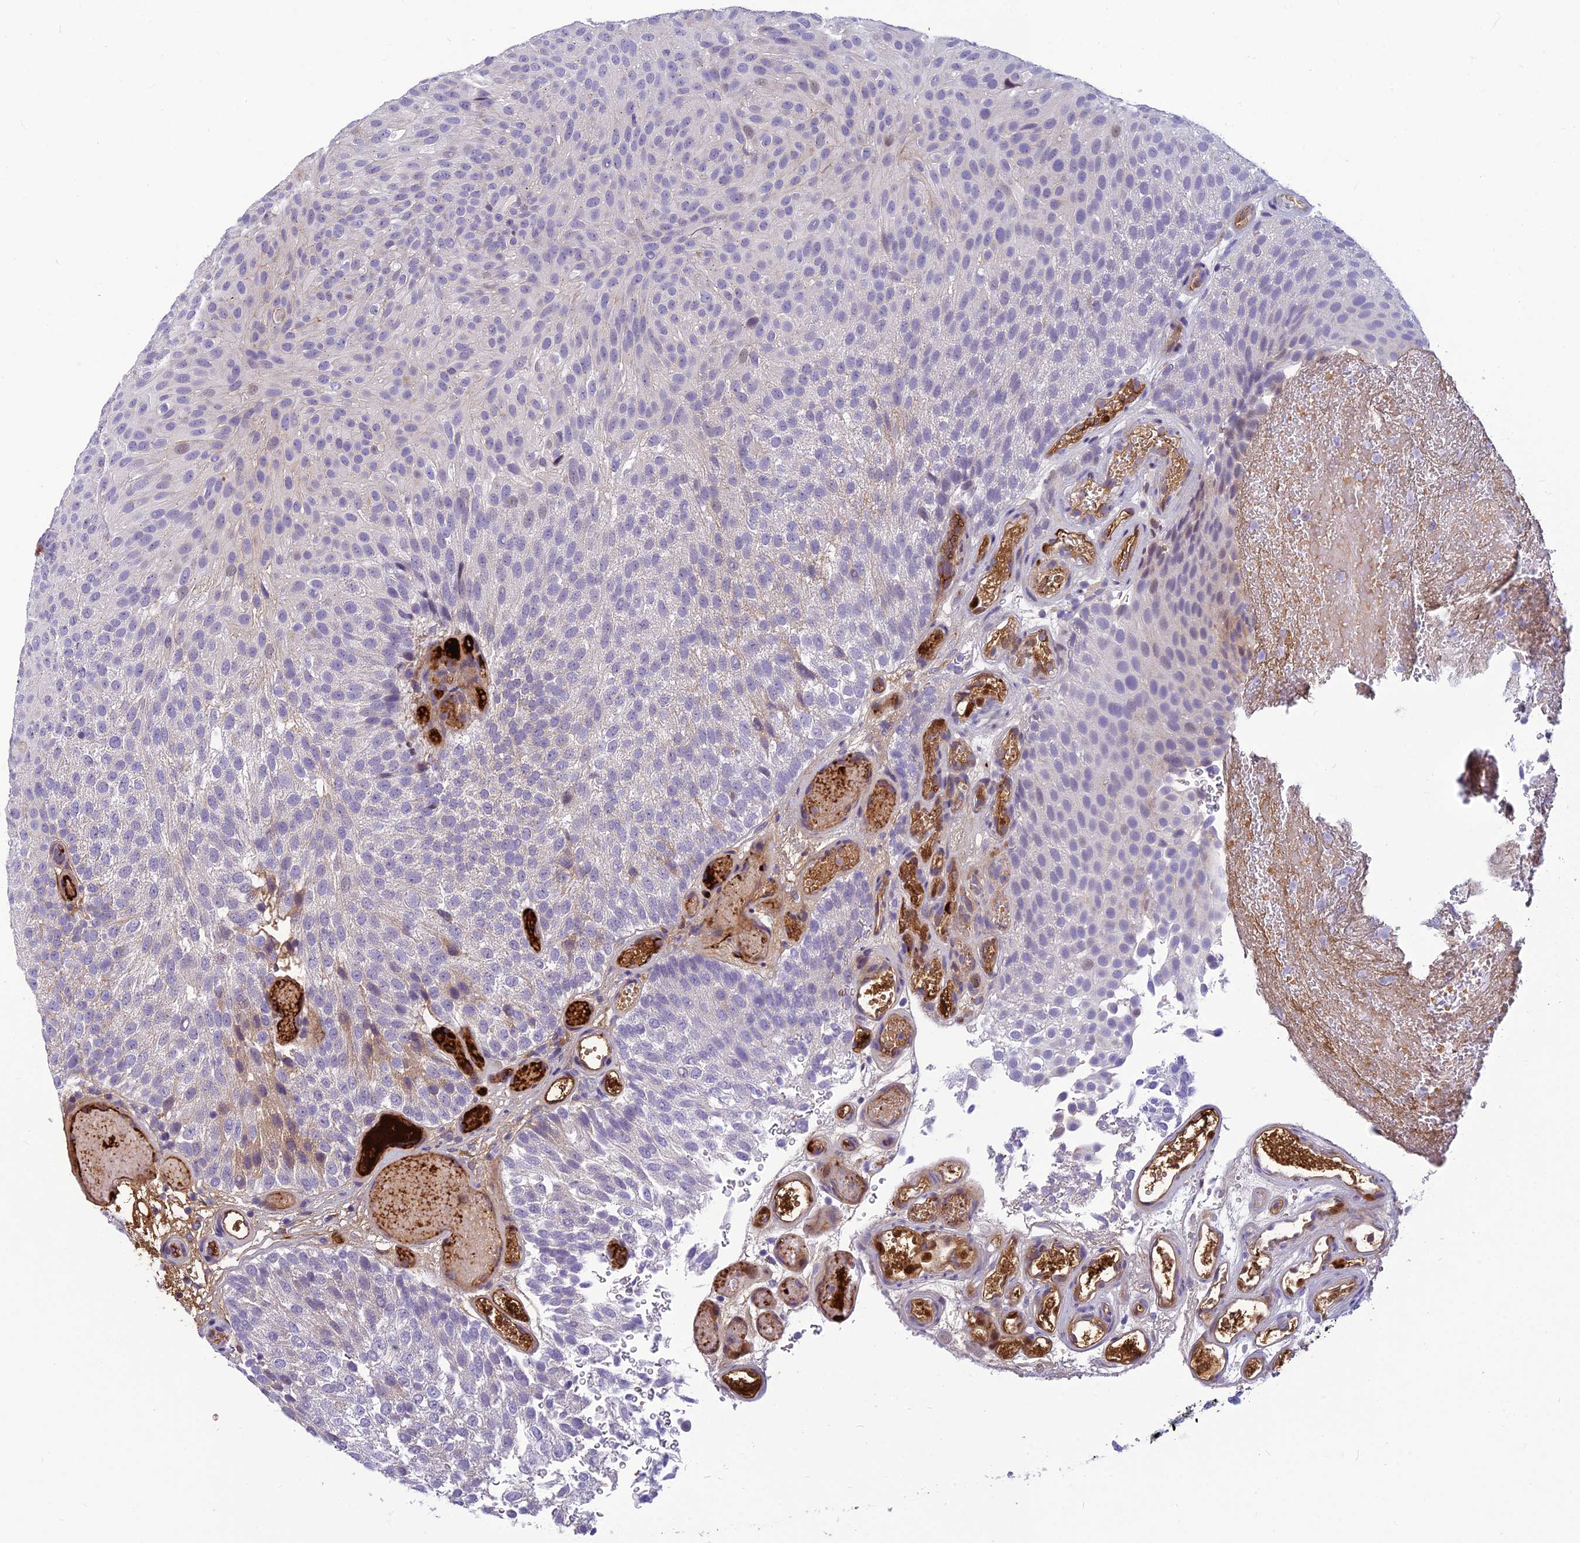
{"staining": {"intensity": "negative", "quantity": "none", "location": "none"}, "tissue": "urothelial cancer", "cell_type": "Tumor cells", "image_type": "cancer", "snomed": [{"axis": "morphology", "description": "Urothelial carcinoma, Low grade"}, {"axis": "topography", "description": "Urinary bladder"}], "caption": "Immunohistochemical staining of urothelial cancer demonstrates no significant positivity in tumor cells.", "gene": "CLEC11A", "patient": {"sex": "male", "age": 78}}